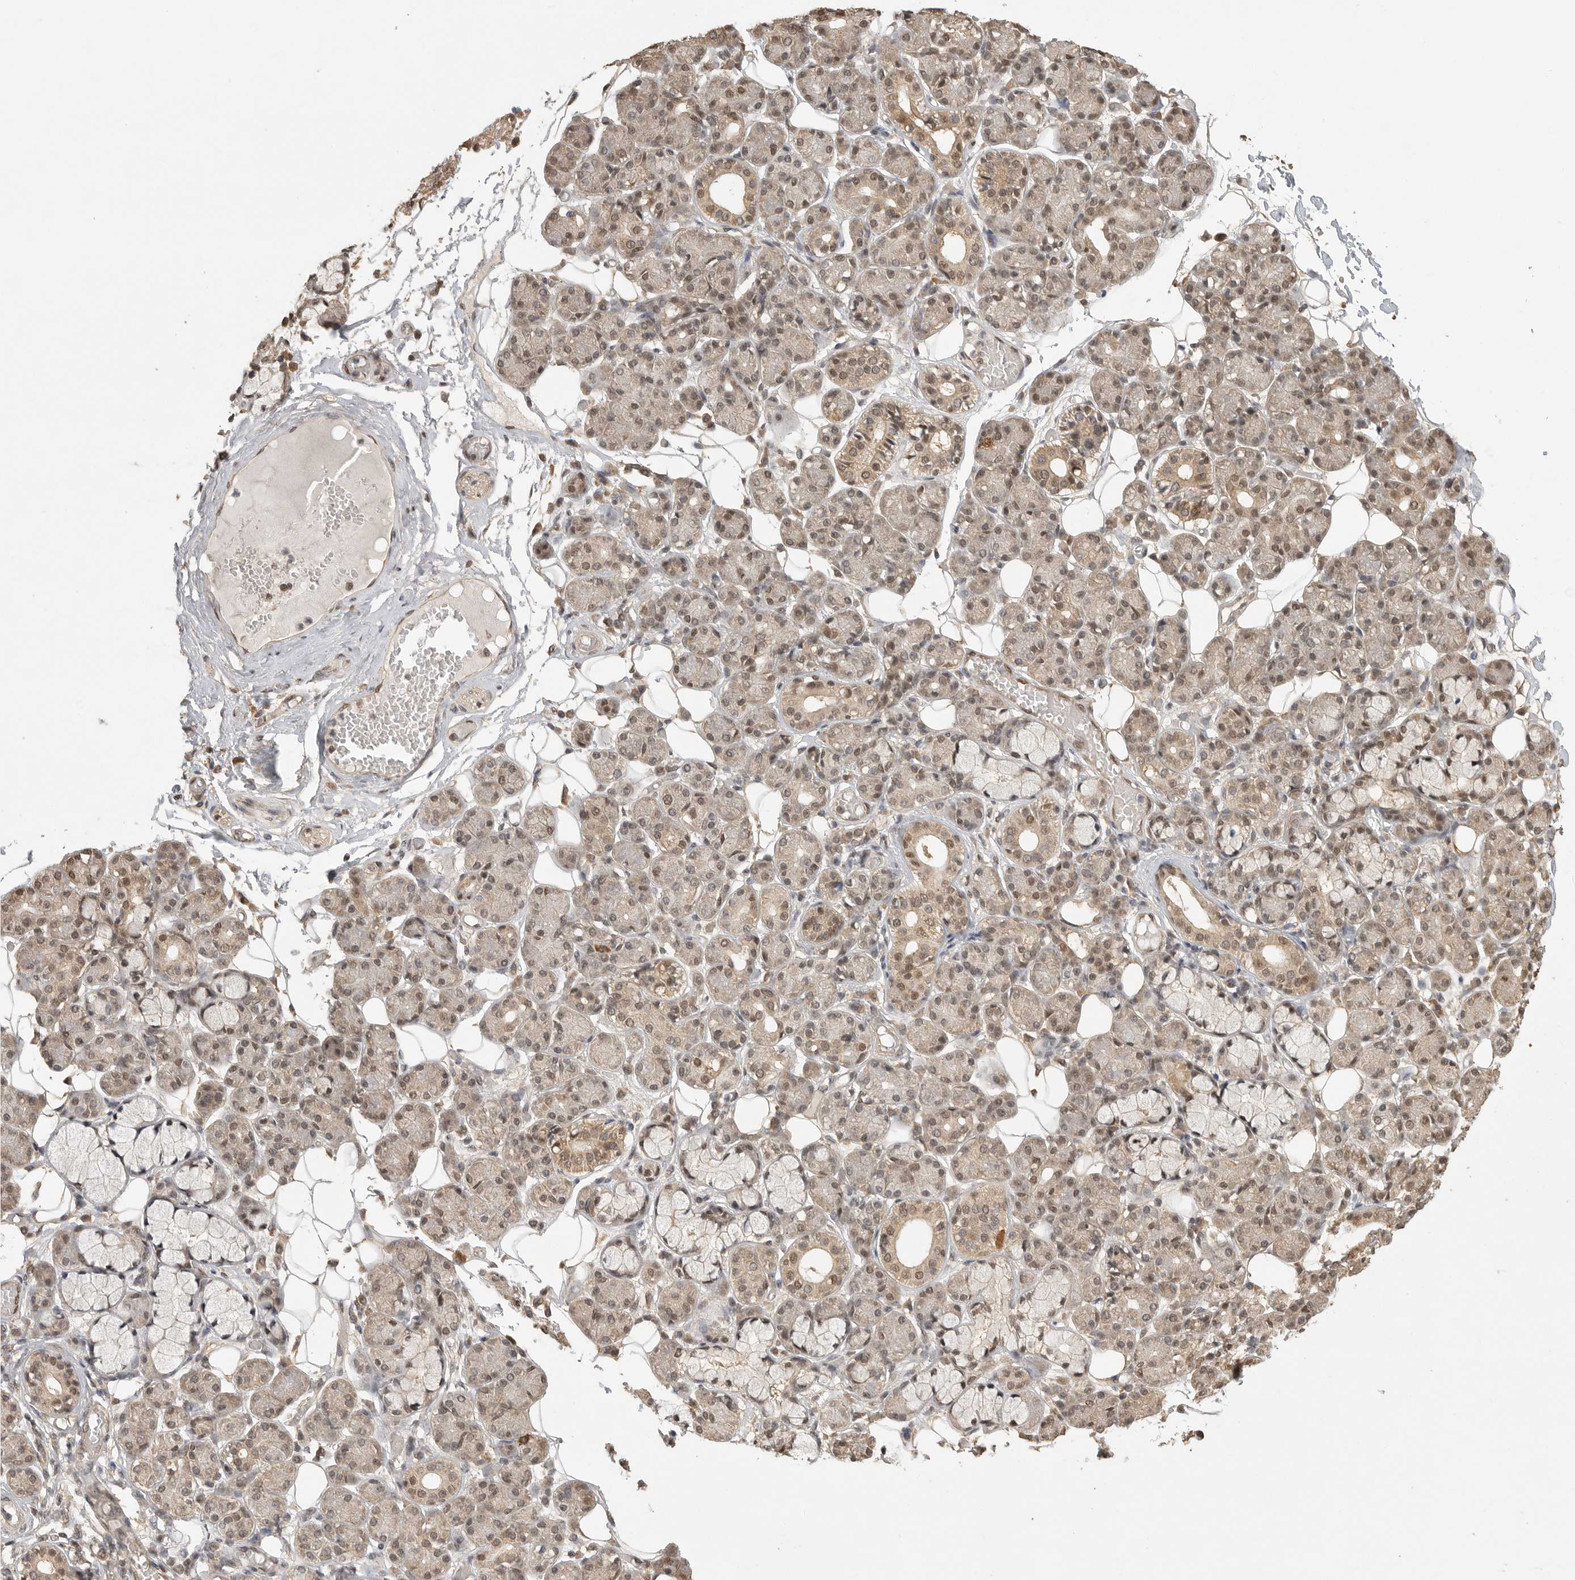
{"staining": {"intensity": "moderate", "quantity": "25%-75%", "location": "cytoplasmic/membranous,nuclear"}, "tissue": "salivary gland", "cell_type": "Glandular cells", "image_type": "normal", "snomed": [{"axis": "morphology", "description": "Normal tissue, NOS"}, {"axis": "topography", "description": "Salivary gland"}], "caption": "This histopathology image reveals immunohistochemistry staining of normal human salivary gland, with medium moderate cytoplasmic/membranous,nuclear expression in approximately 25%-75% of glandular cells.", "gene": "DFFA", "patient": {"sex": "male", "age": 63}}